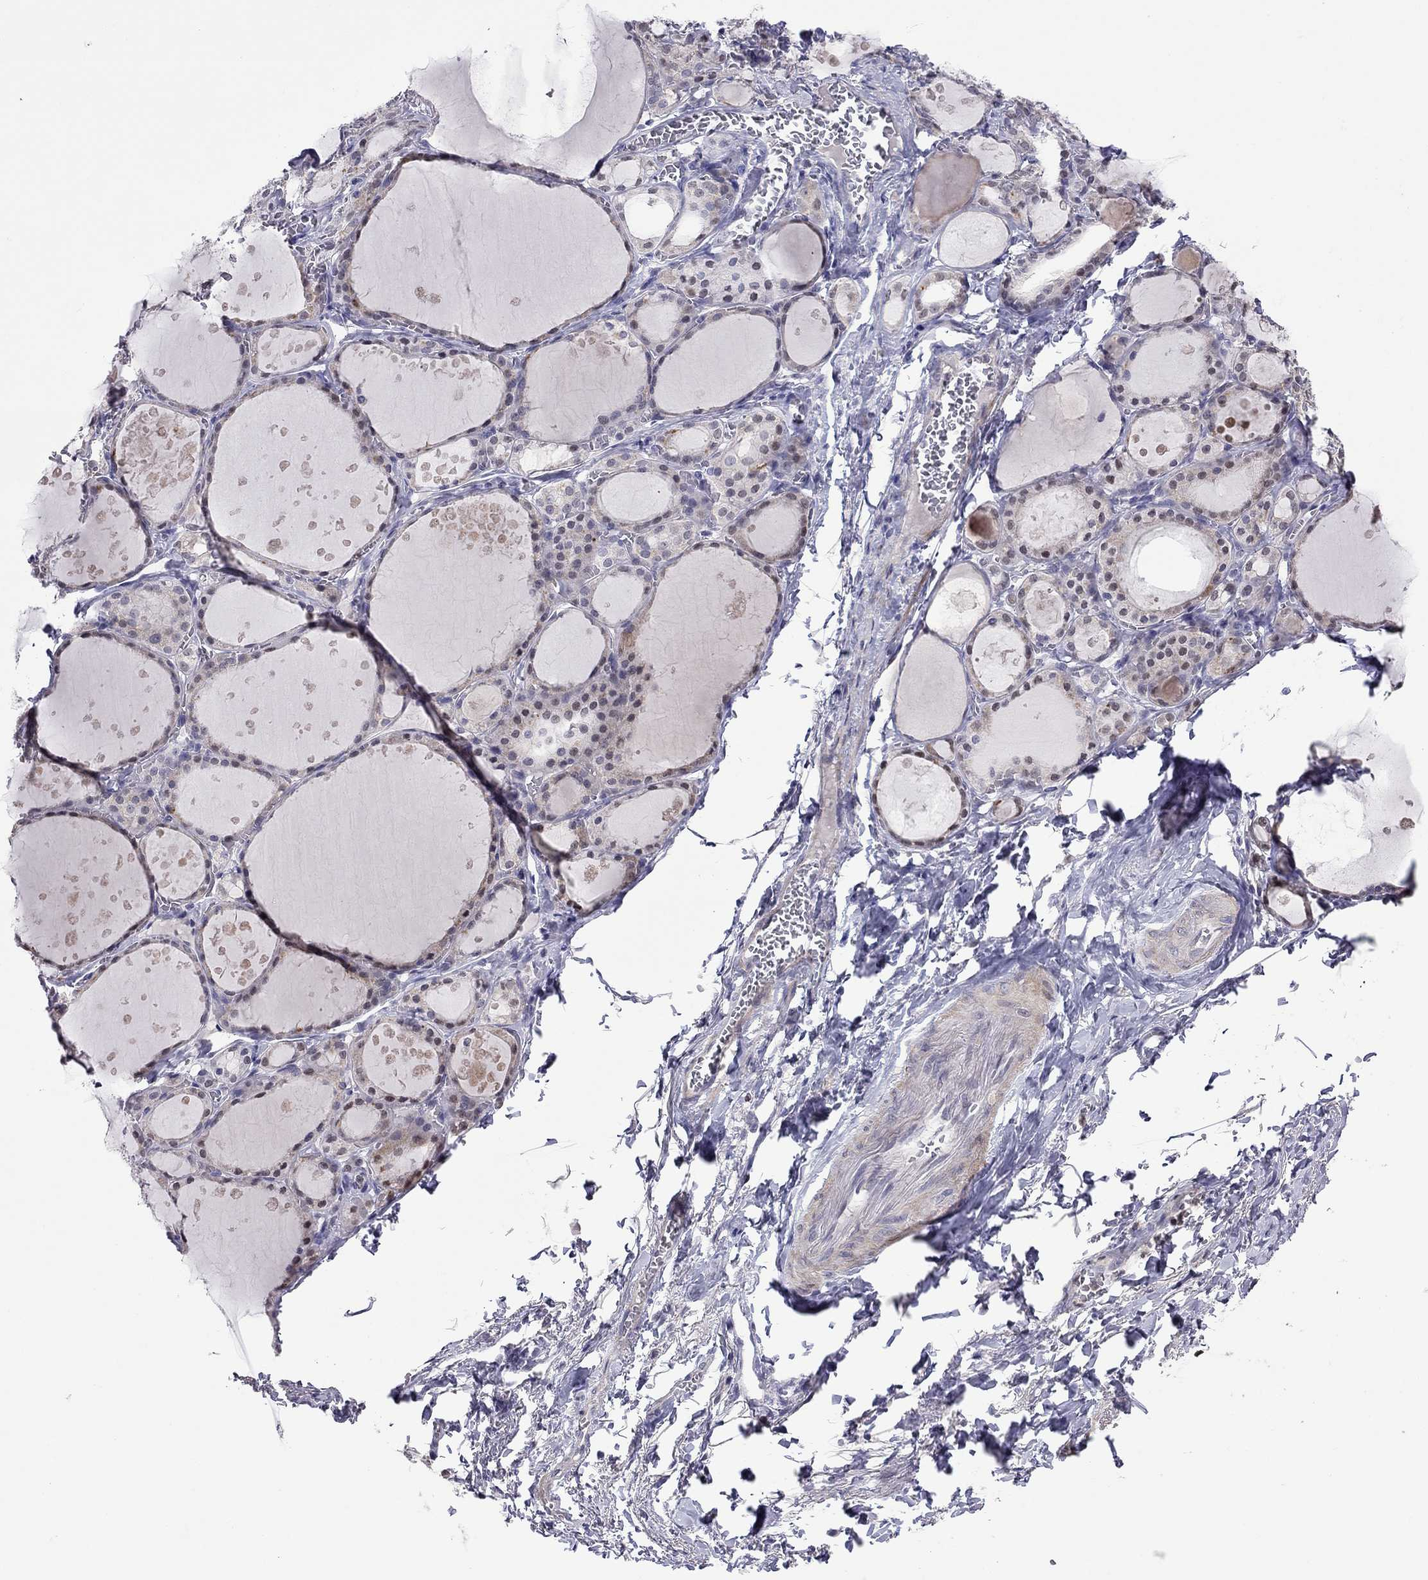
{"staining": {"intensity": "moderate", "quantity": "<25%", "location": "nuclear"}, "tissue": "thyroid gland", "cell_type": "Glandular cells", "image_type": "normal", "snomed": [{"axis": "morphology", "description": "Normal tissue, NOS"}, {"axis": "topography", "description": "Thyroid gland"}], "caption": "Approximately <25% of glandular cells in benign thyroid gland display moderate nuclear protein staining as visualized by brown immunohistochemical staining.", "gene": "LRRC39", "patient": {"sex": "male", "age": 68}}